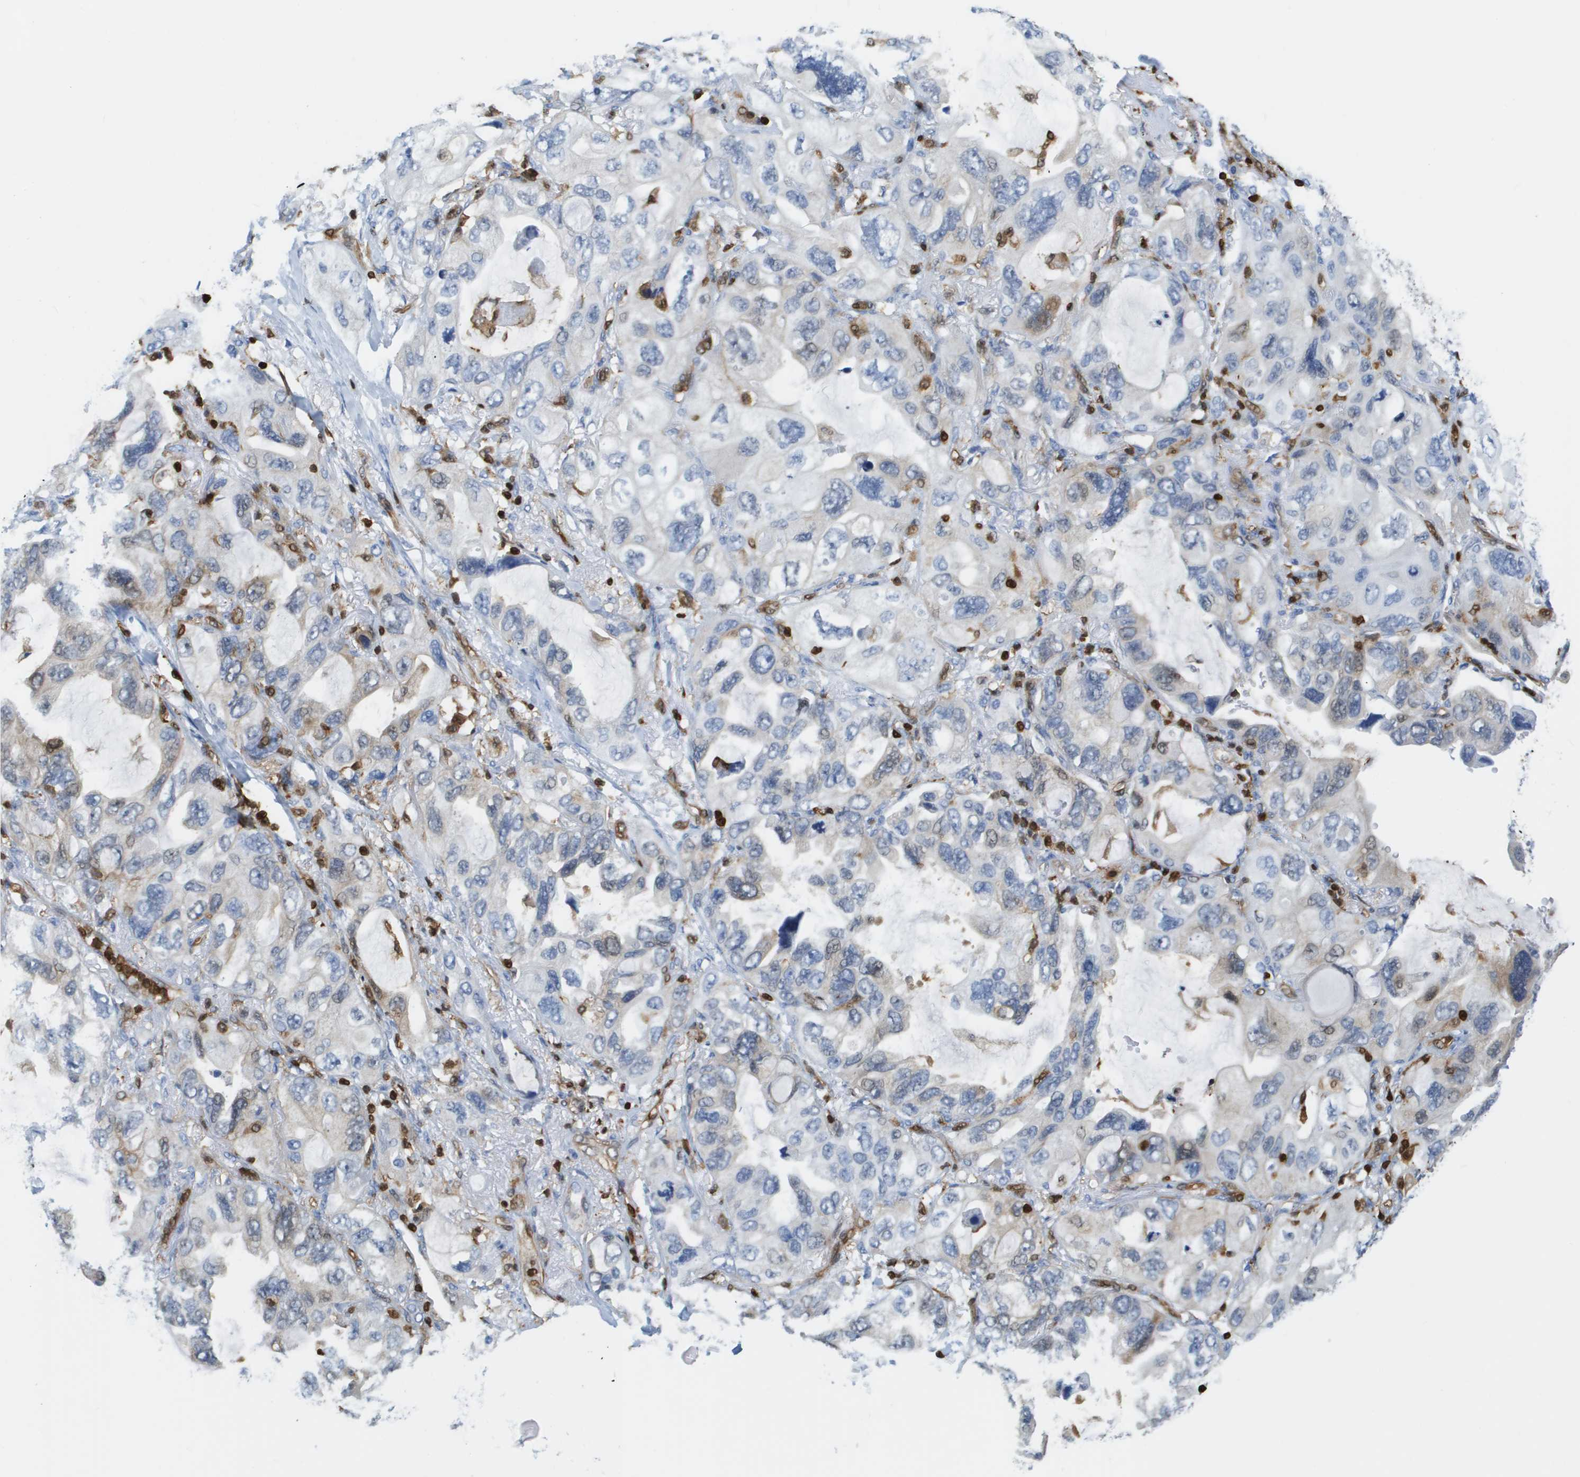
{"staining": {"intensity": "weak", "quantity": "<25%", "location": "cytoplasmic/membranous"}, "tissue": "lung cancer", "cell_type": "Tumor cells", "image_type": "cancer", "snomed": [{"axis": "morphology", "description": "Squamous cell carcinoma, NOS"}, {"axis": "topography", "description": "Lung"}], "caption": "Immunohistochemical staining of human squamous cell carcinoma (lung) shows no significant expression in tumor cells. (DAB (3,3'-diaminobenzidine) IHC, high magnification).", "gene": "DOCK5", "patient": {"sex": "female", "age": 73}}